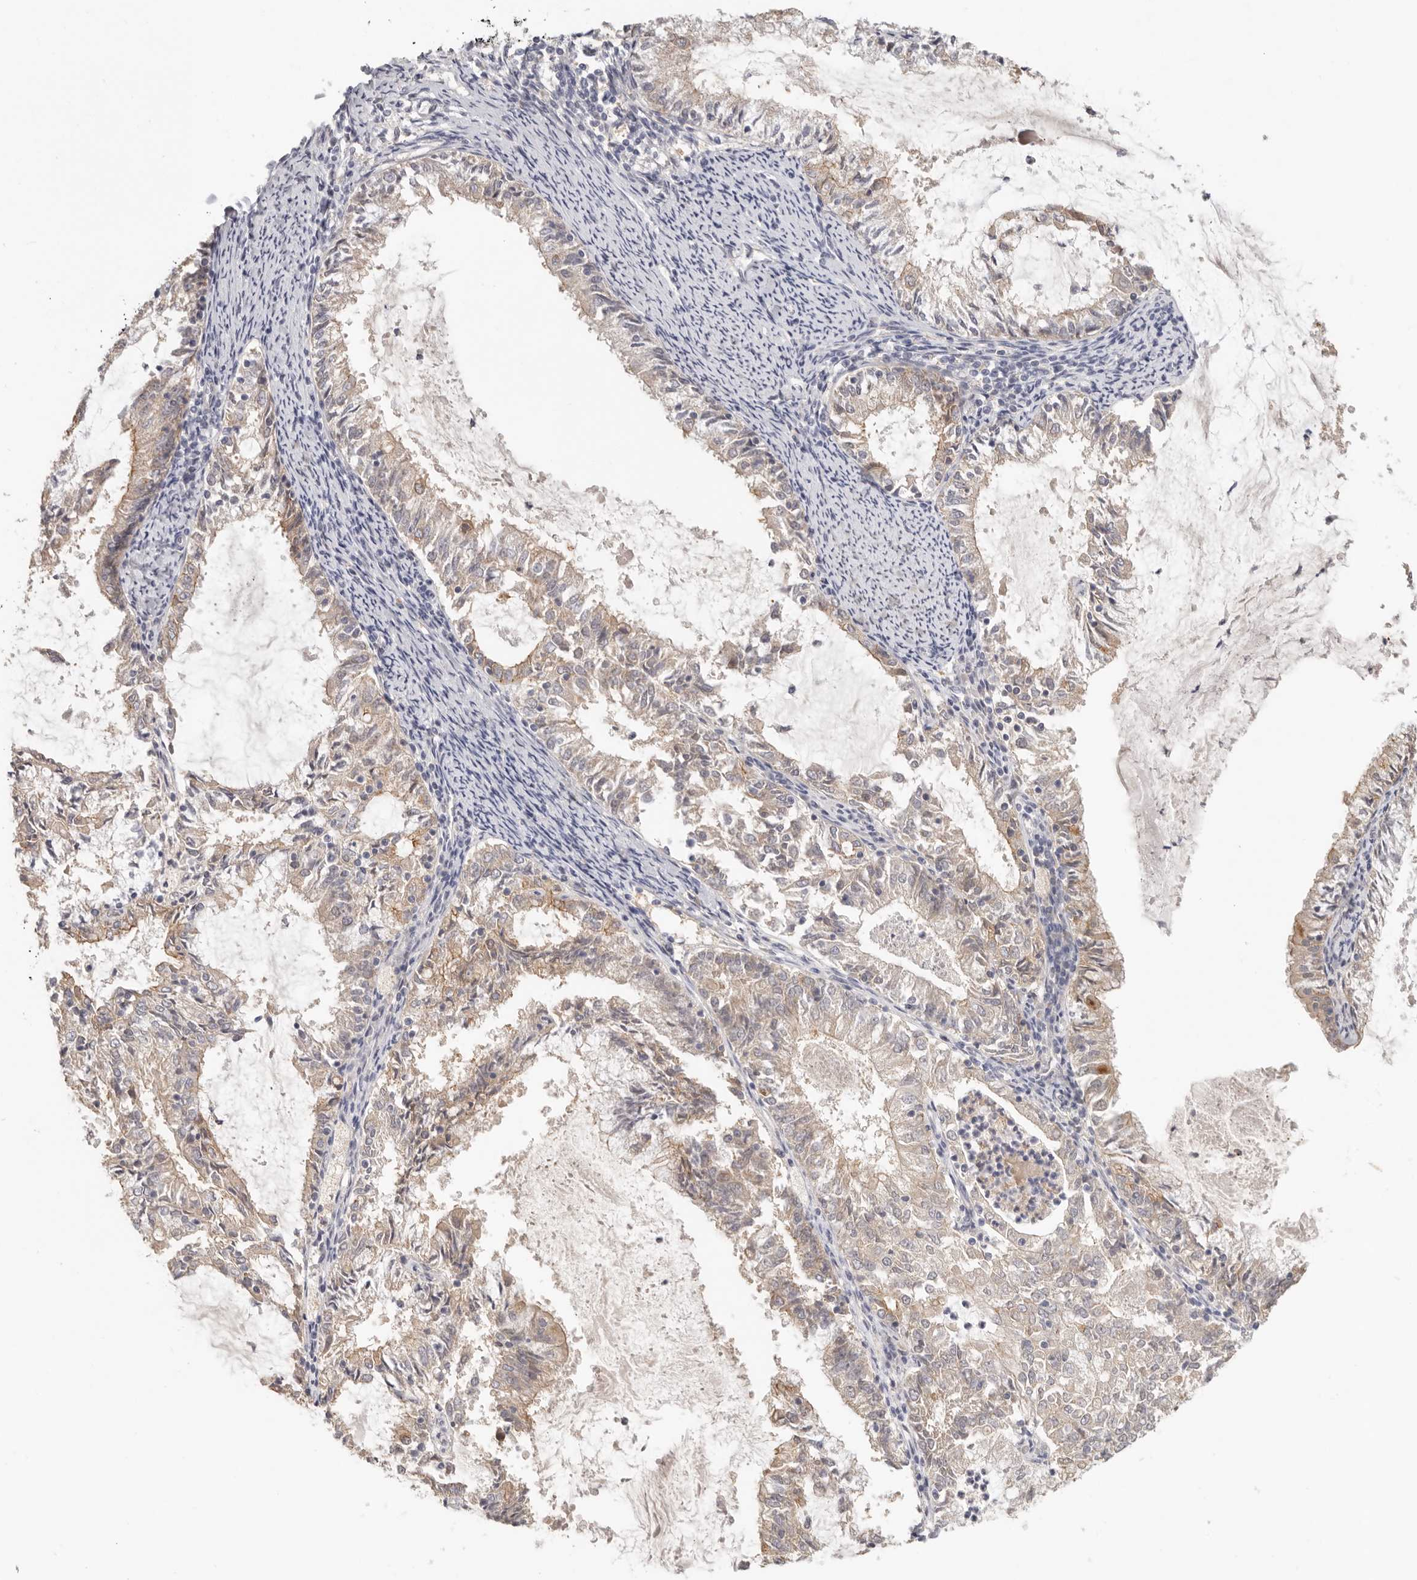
{"staining": {"intensity": "weak", "quantity": ">75%", "location": "cytoplasmic/membranous"}, "tissue": "endometrial cancer", "cell_type": "Tumor cells", "image_type": "cancer", "snomed": [{"axis": "morphology", "description": "Adenocarcinoma, NOS"}, {"axis": "topography", "description": "Endometrium"}], "caption": "High-magnification brightfield microscopy of endometrial cancer (adenocarcinoma) stained with DAB (brown) and counterstained with hematoxylin (blue). tumor cells exhibit weak cytoplasmic/membranous positivity is present in approximately>75% of cells.", "gene": "ANXA9", "patient": {"sex": "female", "age": 57}}